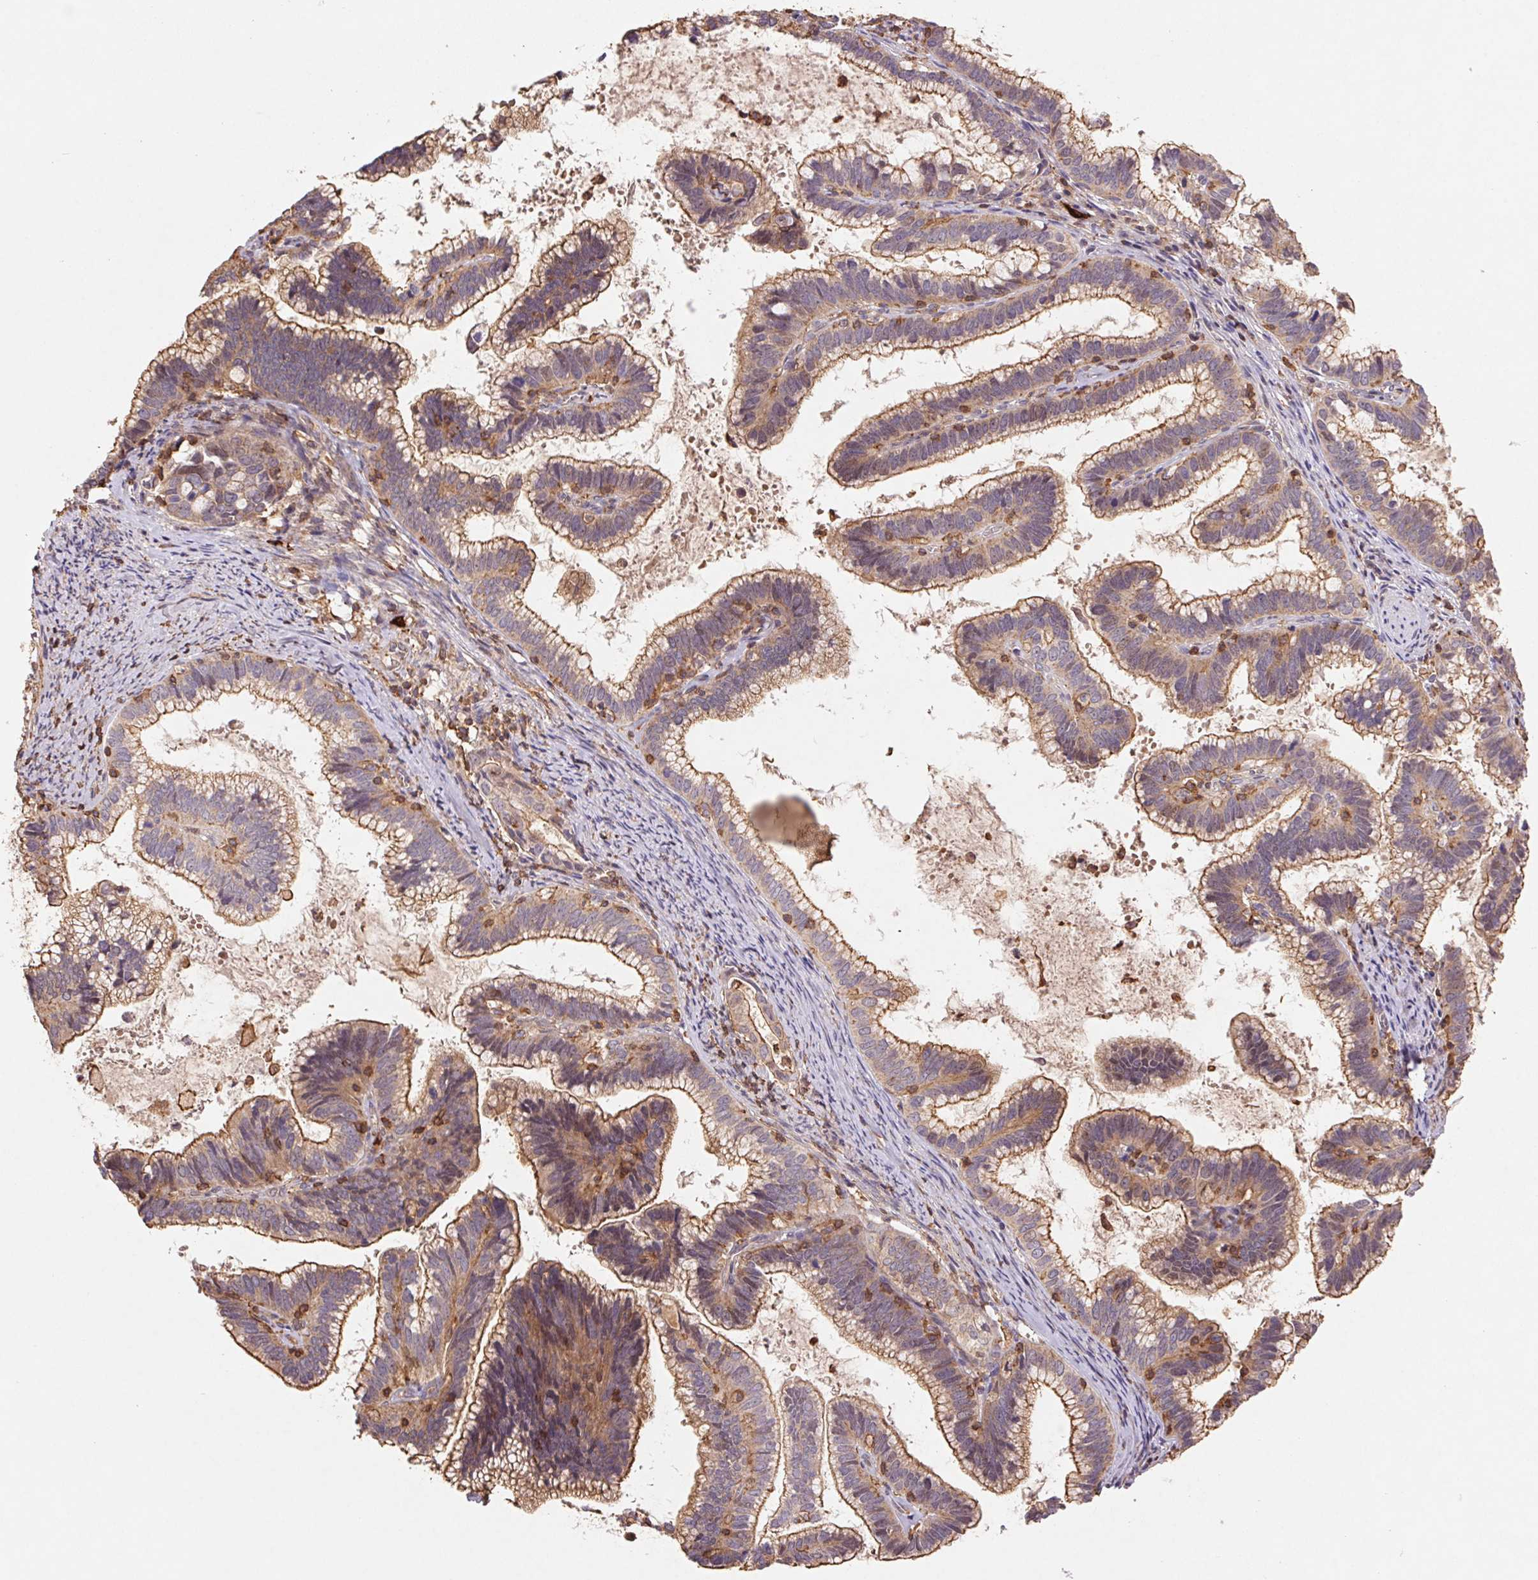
{"staining": {"intensity": "moderate", "quantity": ">75%", "location": "cytoplasmic/membranous"}, "tissue": "cervical cancer", "cell_type": "Tumor cells", "image_type": "cancer", "snomed": [{"axis": "morphology", "description": "Adenocarcinoma, NOS"}, {"axis": "topography", "description": "Cervix"}], "caption": "Immunohistochemistry (IHC) of human cervical adenocarcinoma shows medium levels of moderate cytoplasmic/membranous expression in approximately >75% of tumor cells.", "gene": "ATG10", "patient": {"sex": "female", "age": 61}}